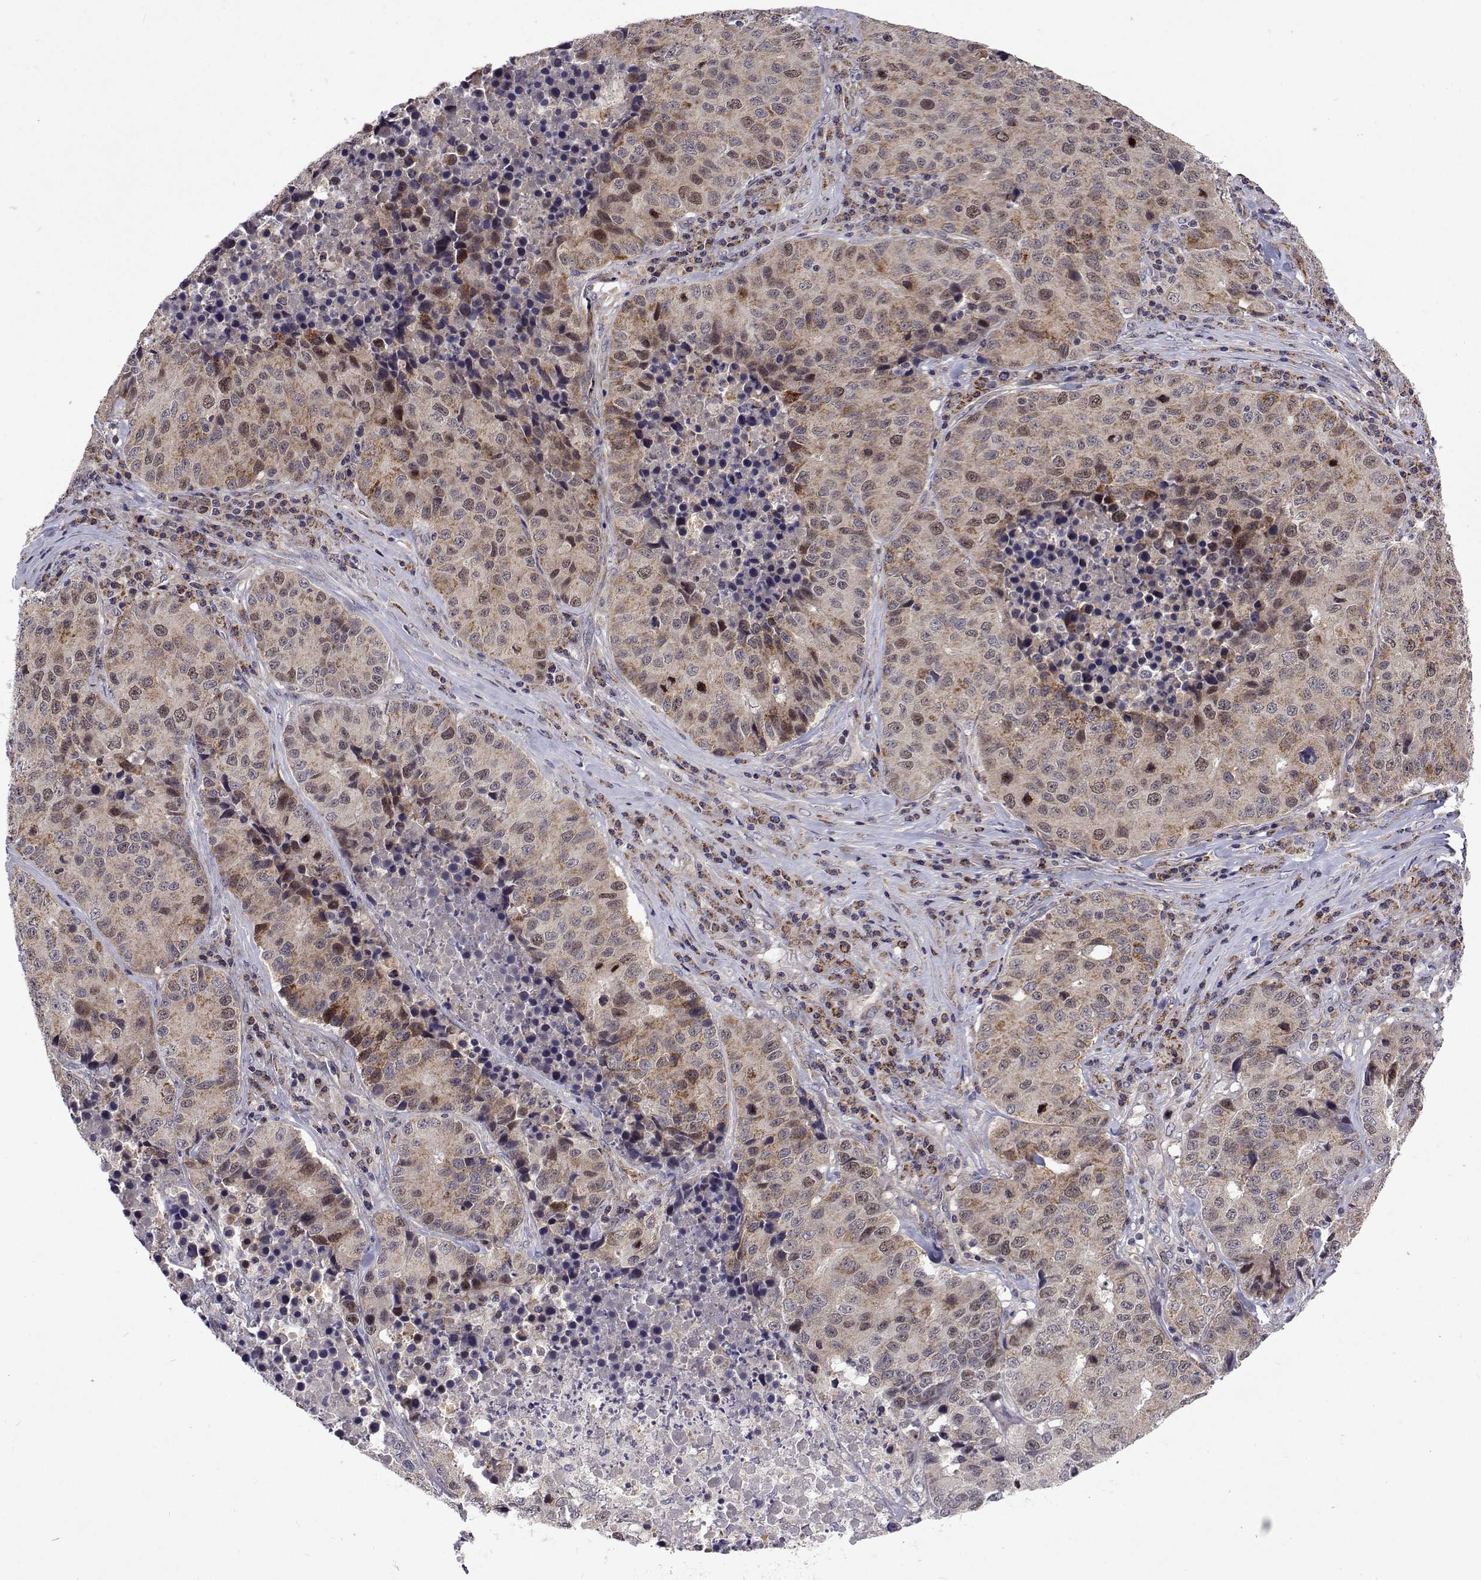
{"staining": {"intensity": "moderate", "quantity": "<25%", "location": "cytoplasmic/membranous,nuclear"}, "tissue": "stomach cancer", "cell_type": "Tumor cells", "image_type": "cancer", "snomed": [{"axis": "morphology", "description": "Adenocarcinoma, NOS"}, {"axis": "topography", "description": "Stomach"}], "caption": "The micrograph demonstrates a brown stain indicating the presence of a protein in the cytoplasmic/membranous and nuclear of tumor cells in stomach adenocarcinoma.", "gene": "DHTKD1", "patient": {"sex": "male", "age": 71}}